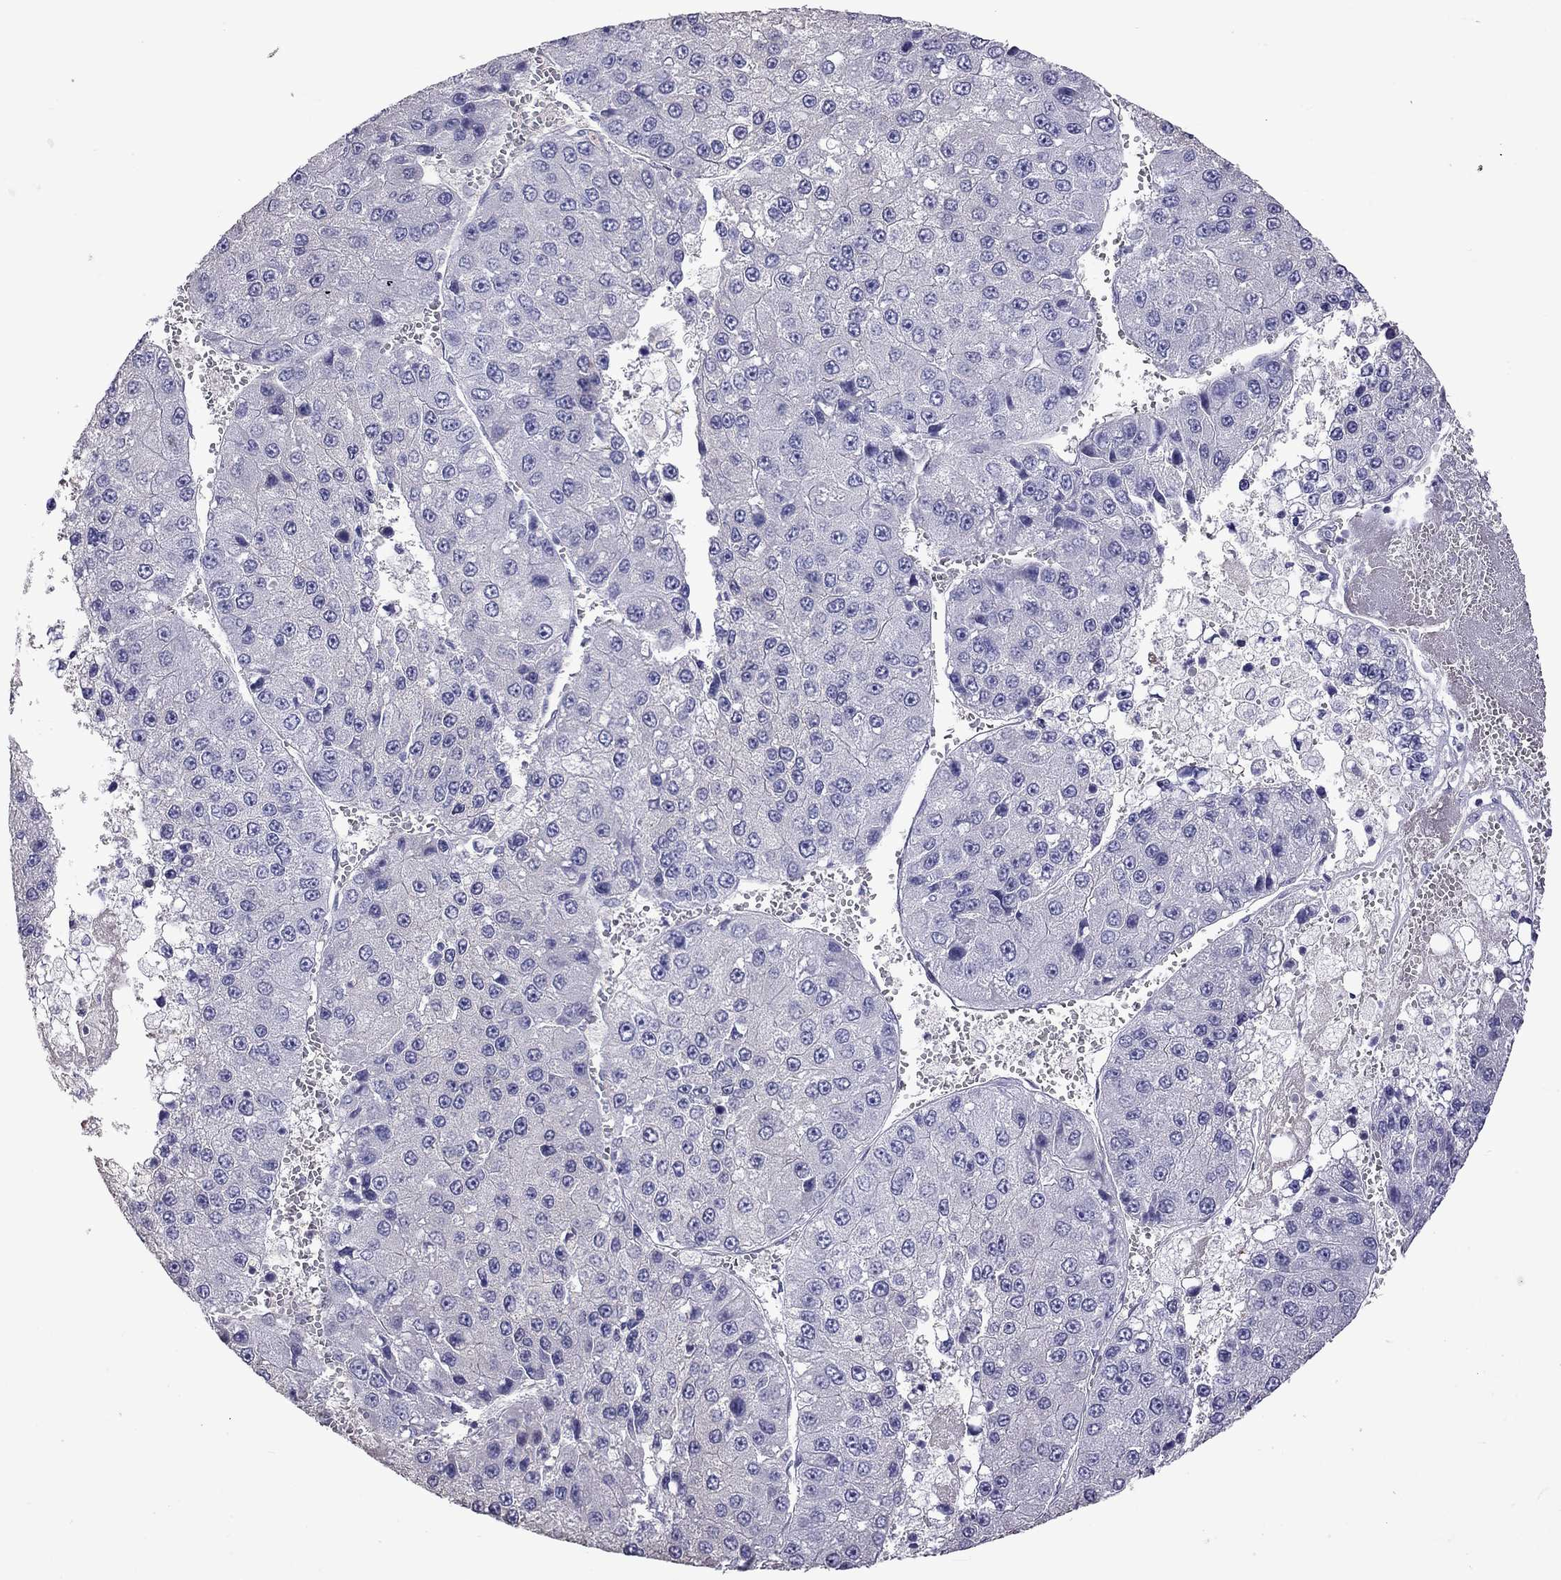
{"staining": {"intensity": "negative", "quantity": "none", "location": "none"}, "tissue": "liver cancer", "cell_type": "Tumor cells", "image_type": "cancer", "snomed": [{"axis": "morphology", "description": "Carcinoma, Hepatocellular, NOS"}, {"axis": "topography", "description": "Liver"}], "caption": "This micrograph is of liver cancer (hepatocellular carcinoma) stained with immunohistochemistry to label a protein in brown with the nuclei are counter-stained blue. There is no expression in tumor cells. (Immunohistochemistry, brightfield microscopy, high magnification).", "gene": "FEZ1", "patient": {"sex": "female", "age": 73}}